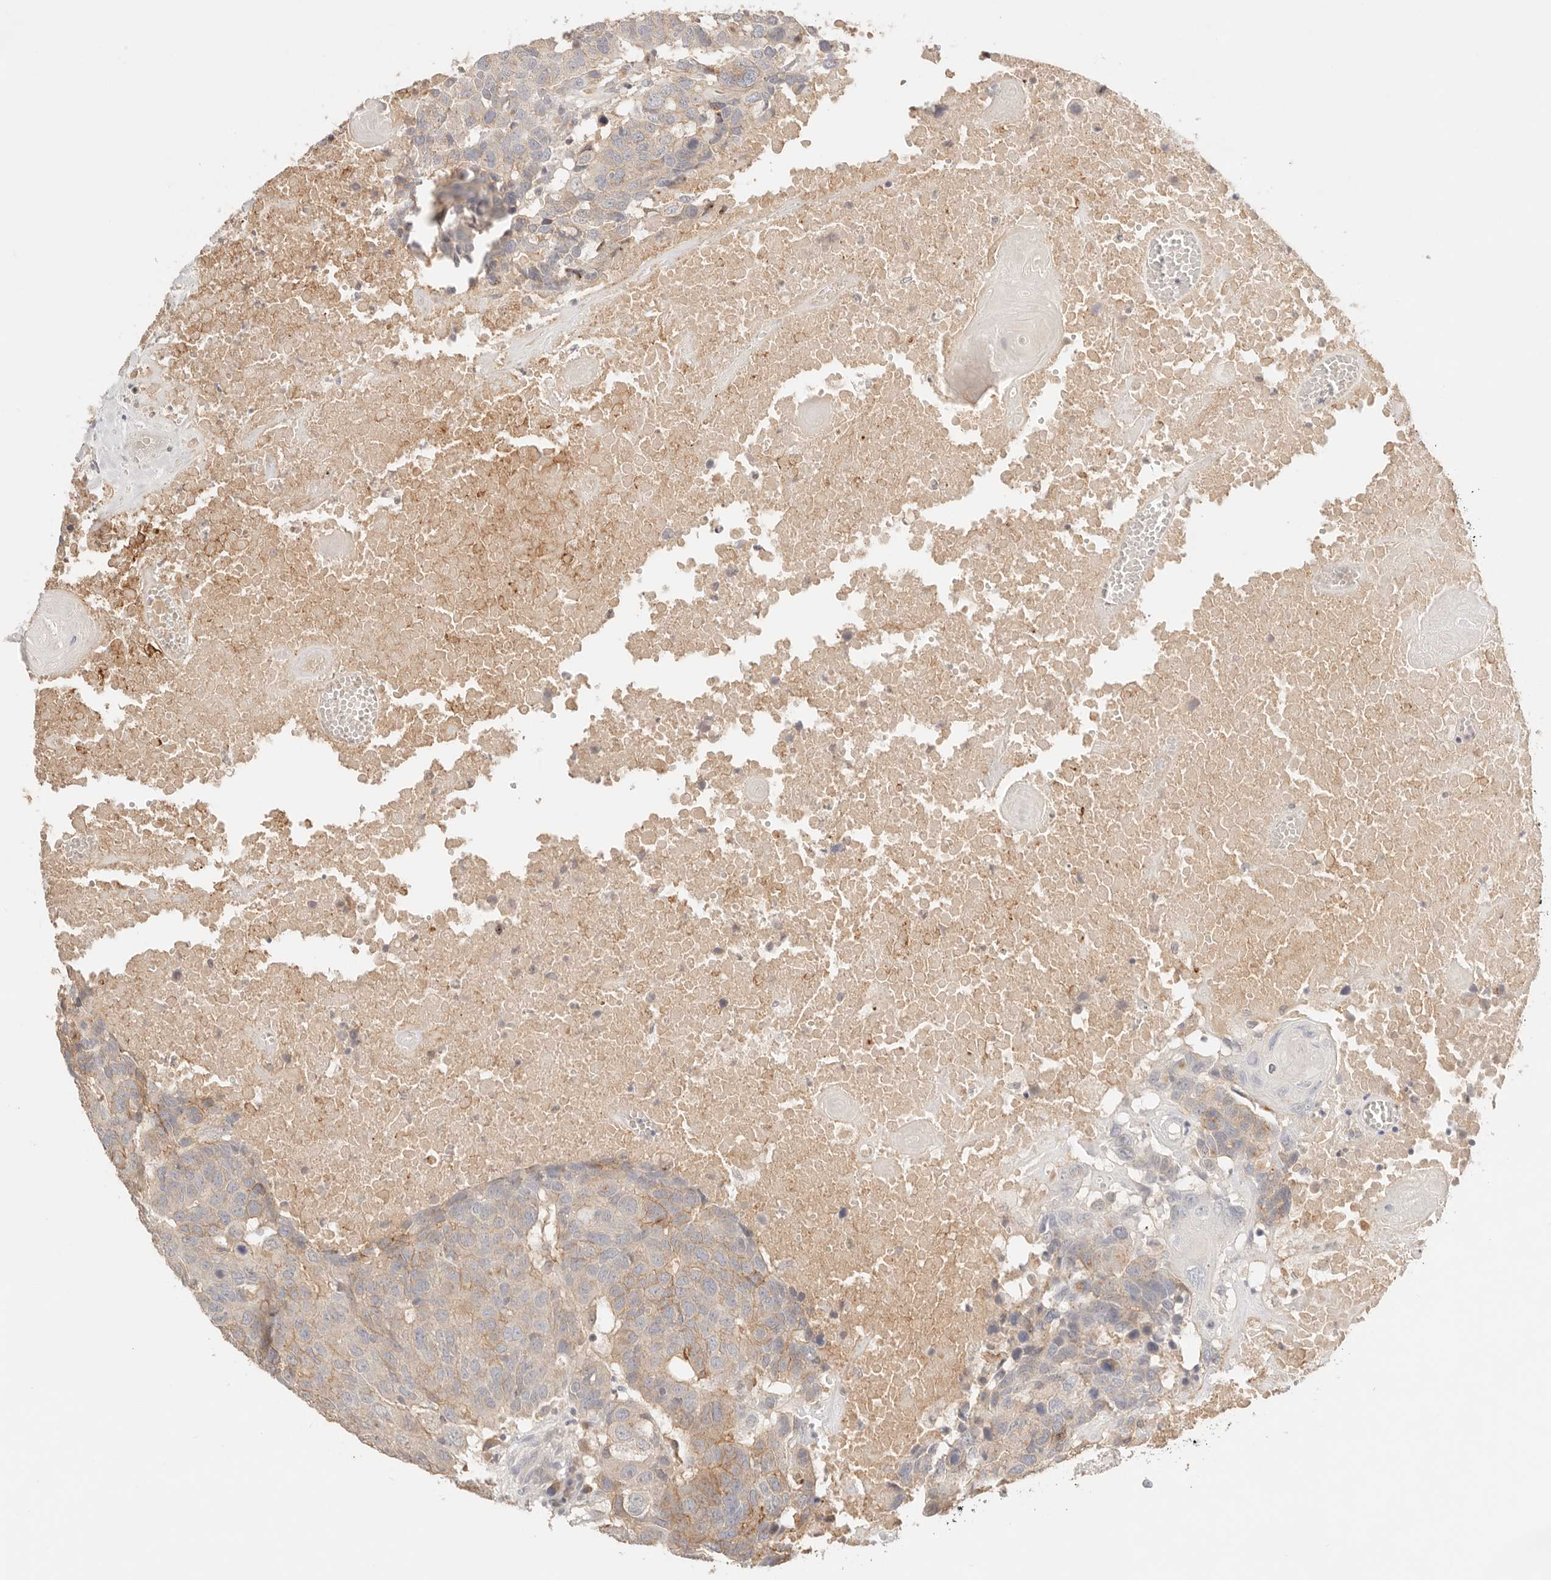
{"staining": {"intensity": "weak", "quantity": "25%-75%", "location": "cytoplasmic/membranous"}, "tissue": "head and neck cancer", "cell_type": "Tumor cells", "image_type": "cancer", "snomed": [{"axis": "morphology", "description": "Squamous cell carcinoma, NOS"}, {"axis": "topography", "description": "Head-Neck"}], "caption": "Immunohistochemical staining of human head and neck squamous cell carcinoma reveals low levels of weak cytoplasmic/membranous protein staining in about 25%-75% of tumor cells. The staining was performed using DAB (3,3'-diaminobenzidine), with brown indicating positive protein expression. Nuclei are stained blue with hematoxylin.", "gene": "CEP120", "patient": {"sex": "male", "age": 66}}